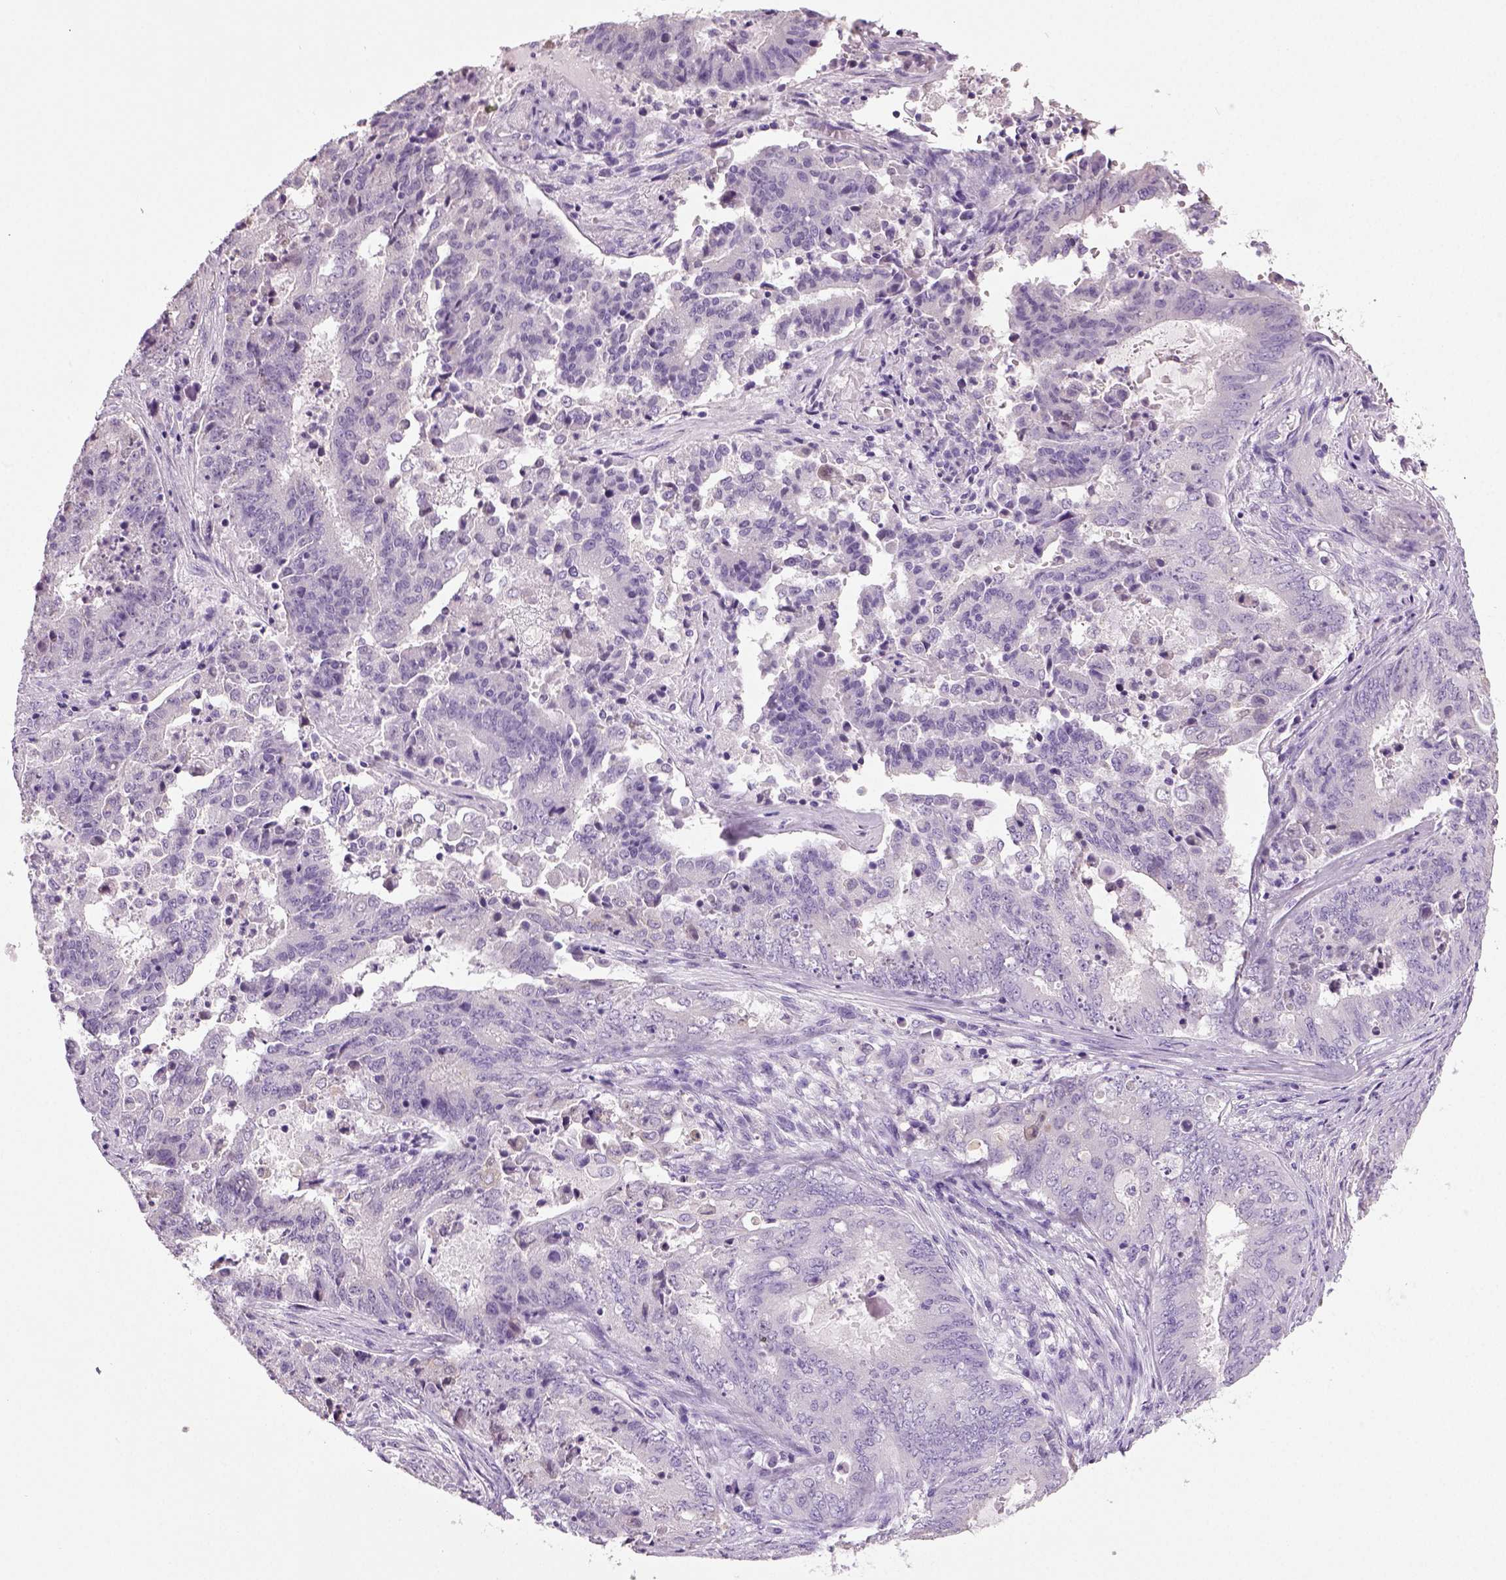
{"staining": {"intensity": "negative", "quantity": "none", "location": "none"}, "tissue": "endometrial cancer", "cell_type": "Tumor cells", "image_type": "cancer", "snomed": [{"axis": "morphology", "description": "Adenocarcinoma, NOS"}, {"axis": "topography", "description": "Endometrium"}], "caption": "Immunohistochemistry micrograph of neoplastic tissue: endometrial cancer (adenocarcinoma) stained with DAB (3,3'-diaminobenzidine) shows no significant protein positivity in tumor cells. (DAB IHC with hematoxylin counter stain).", "gene": "NECAB2", "patient": {"sex": "female", "age": 62}}